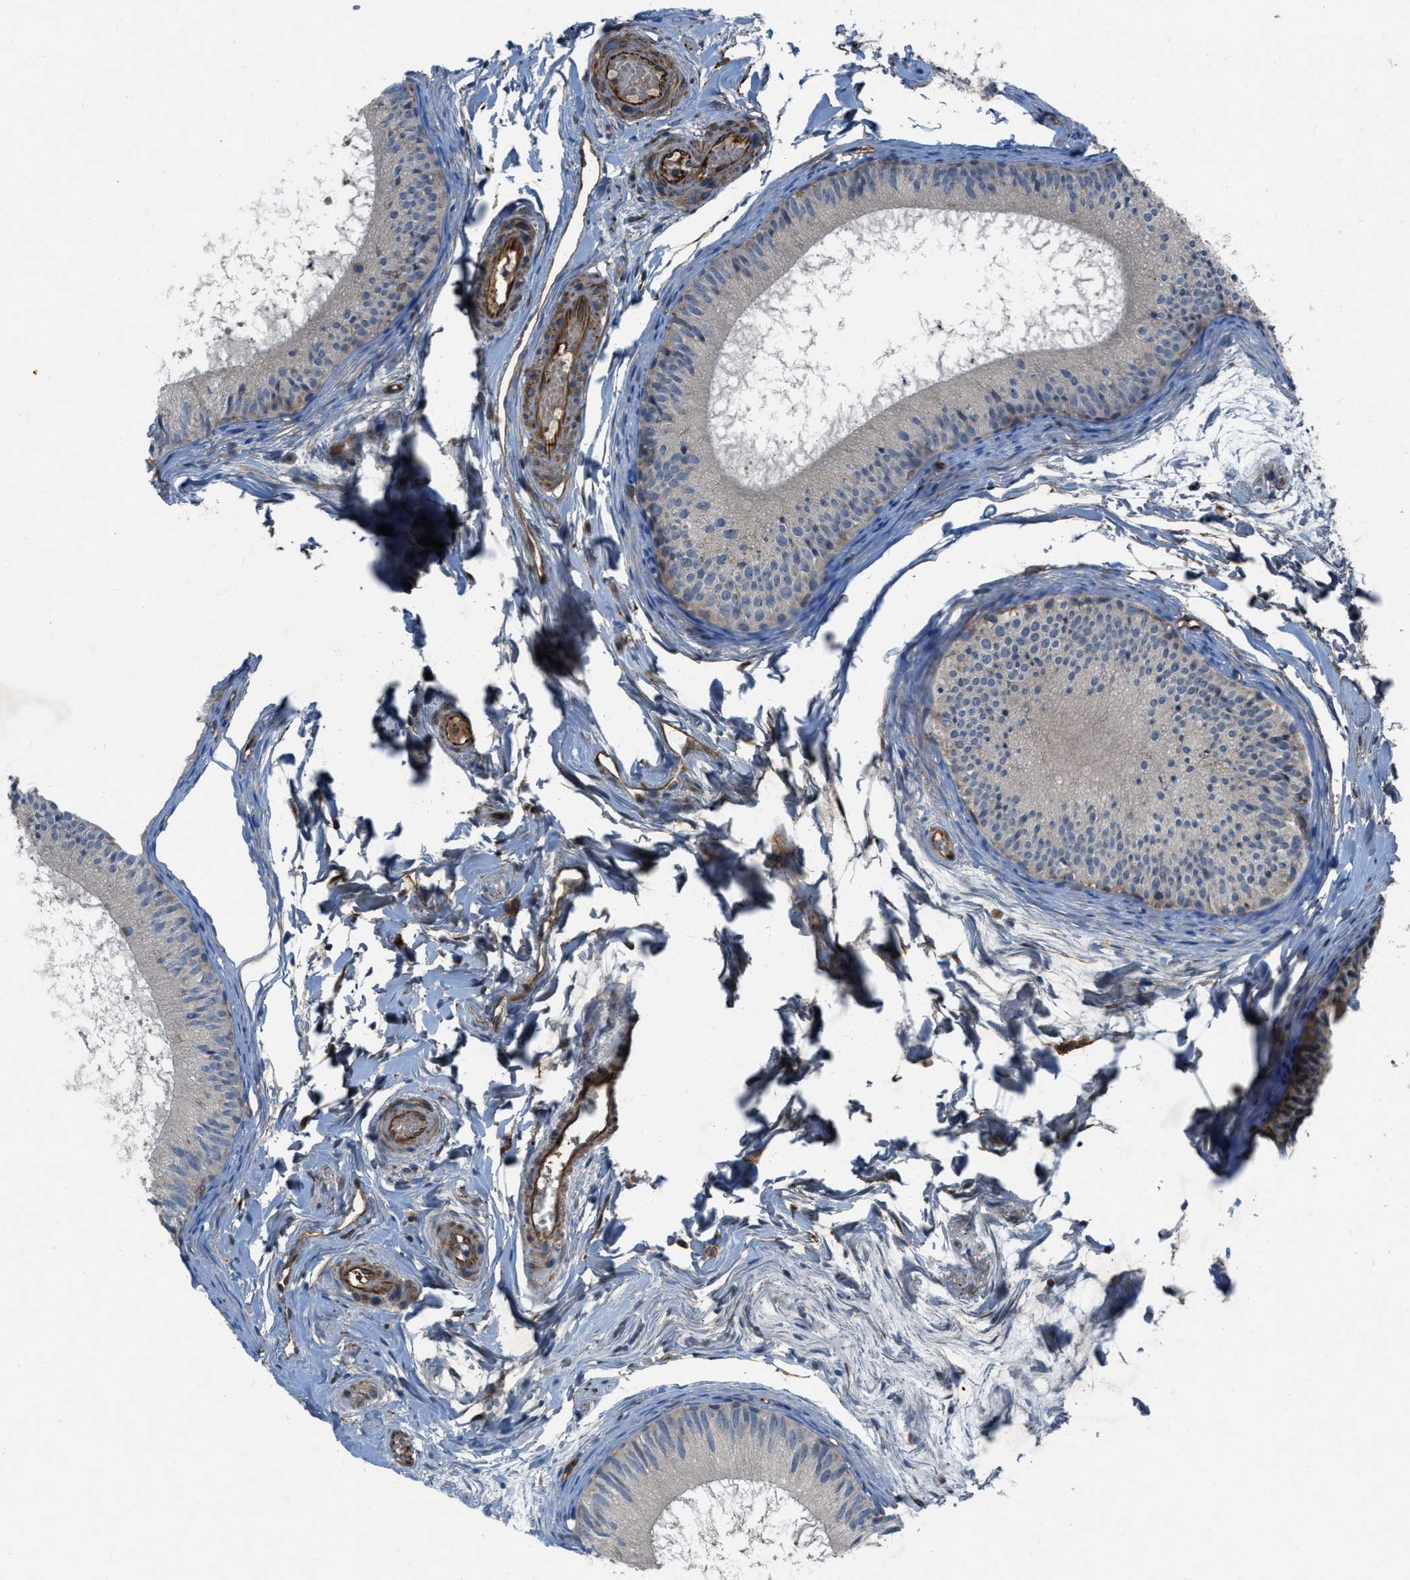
{"staining": {"intensity": "weak", "quantity": "<25%", "location": "cytoplasmic/membranous"}, "tissue": "epididymis", "cell_type": "Glandular cells", "image_type": "normal", "snomed": [{"axis": "morphology", "description": "Normal tissue, NOS"}, {"axis": "topography", "description": "Epididymis"}], "caption": "Photomicrograph shows no protein expression in glandular cells of benign epididymis.", "gene": "SLC6A9", "patient": {"sex": "male", "age": 46}}